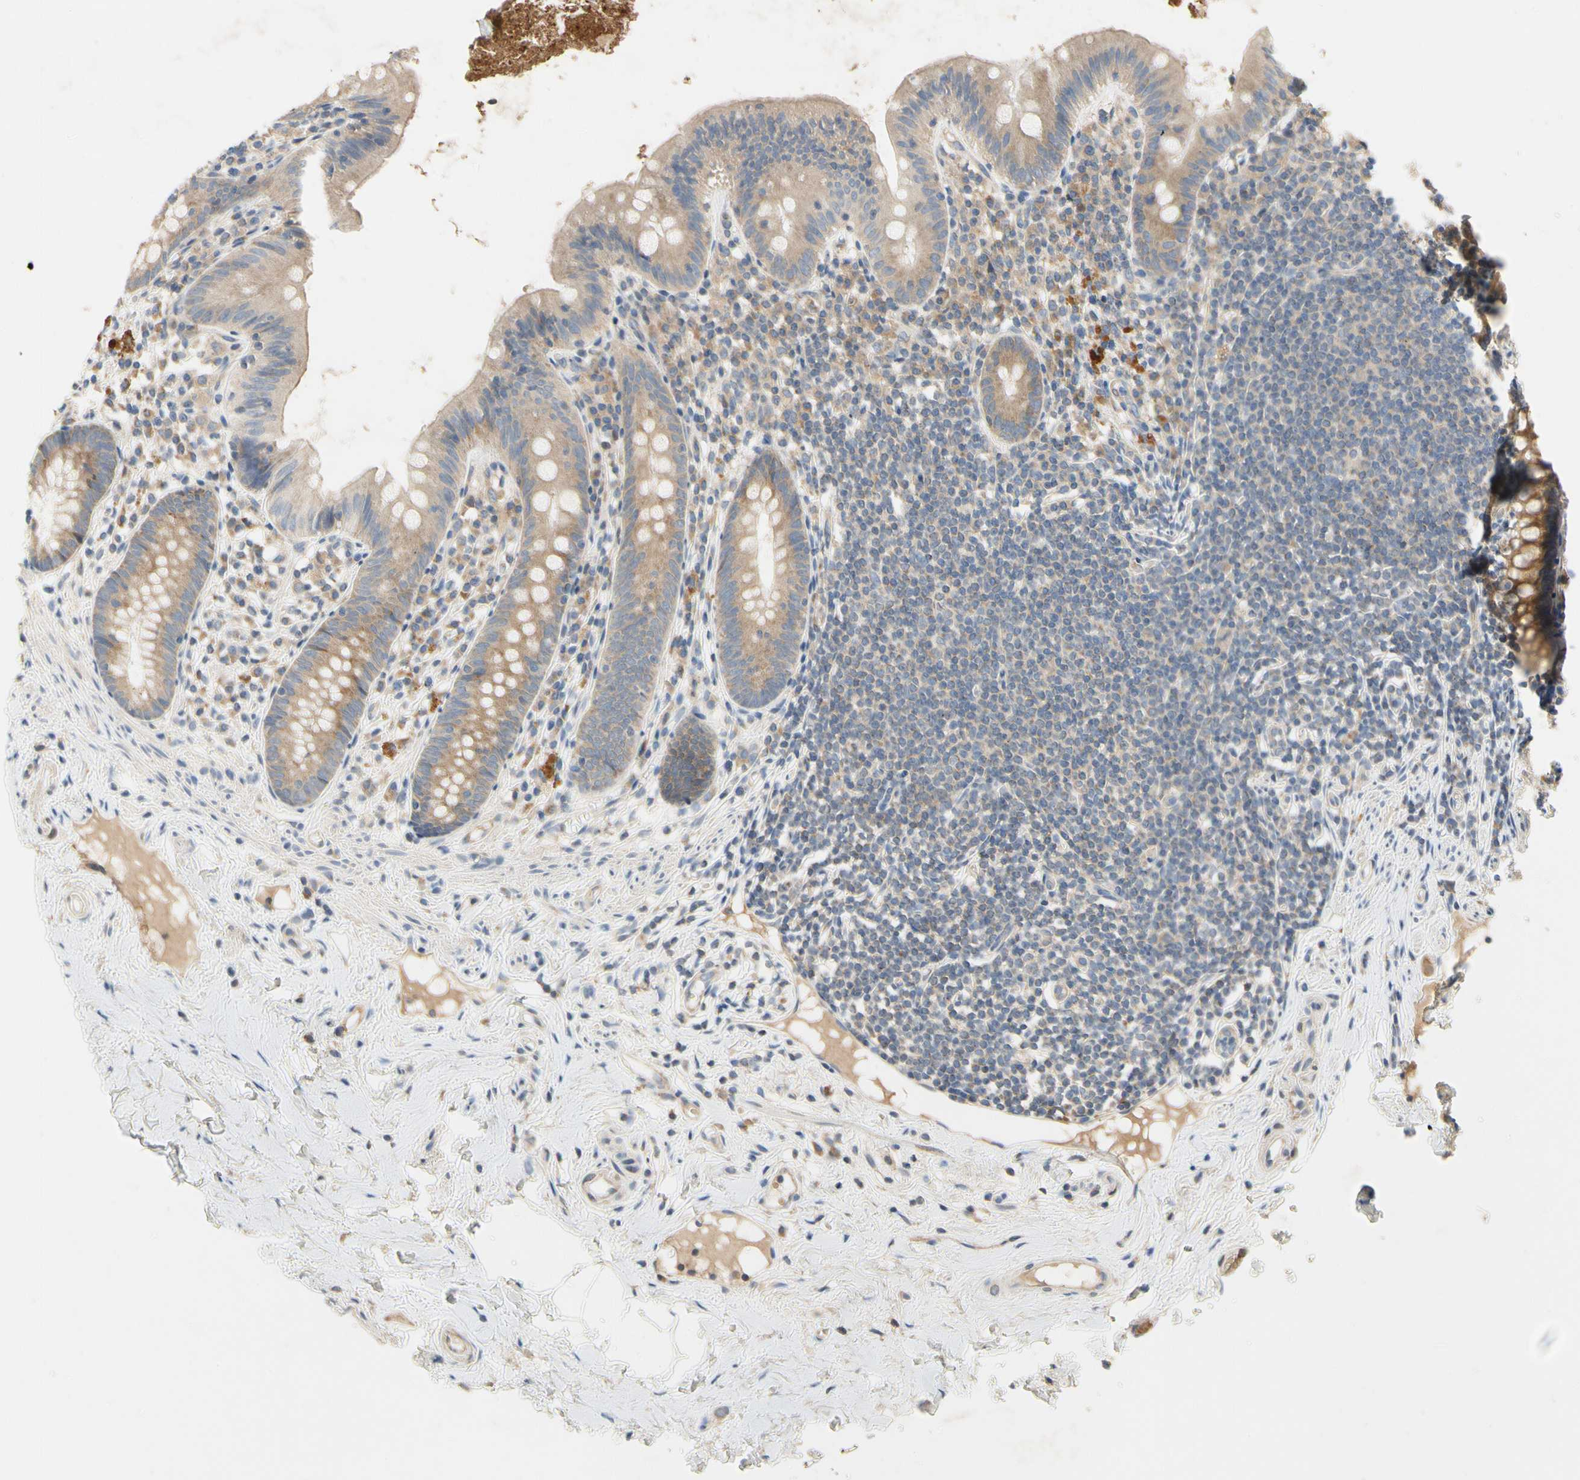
{"staining": {"intensity": "weak", "quantity": ">75%", "location": "cytoplasmic/membranous"}, "tissue": "appendix", "cell_type": "Glandular cells", "image_type": "normal", "snomed": [{"axis": "morphology", "description": "Normal tissue, NOS"}, {"axis": "topography", "description": "Appendix"}], "caption": "A high-resolution micrograph shows immunohistochemistry (IHC) staining of benign appendix, which shows weak cytoplasmic/membranous staining in approximately >75% of glandular cells.", "gene": "KLHDC8B", "patient": {"sex": "male", "age": 52}}